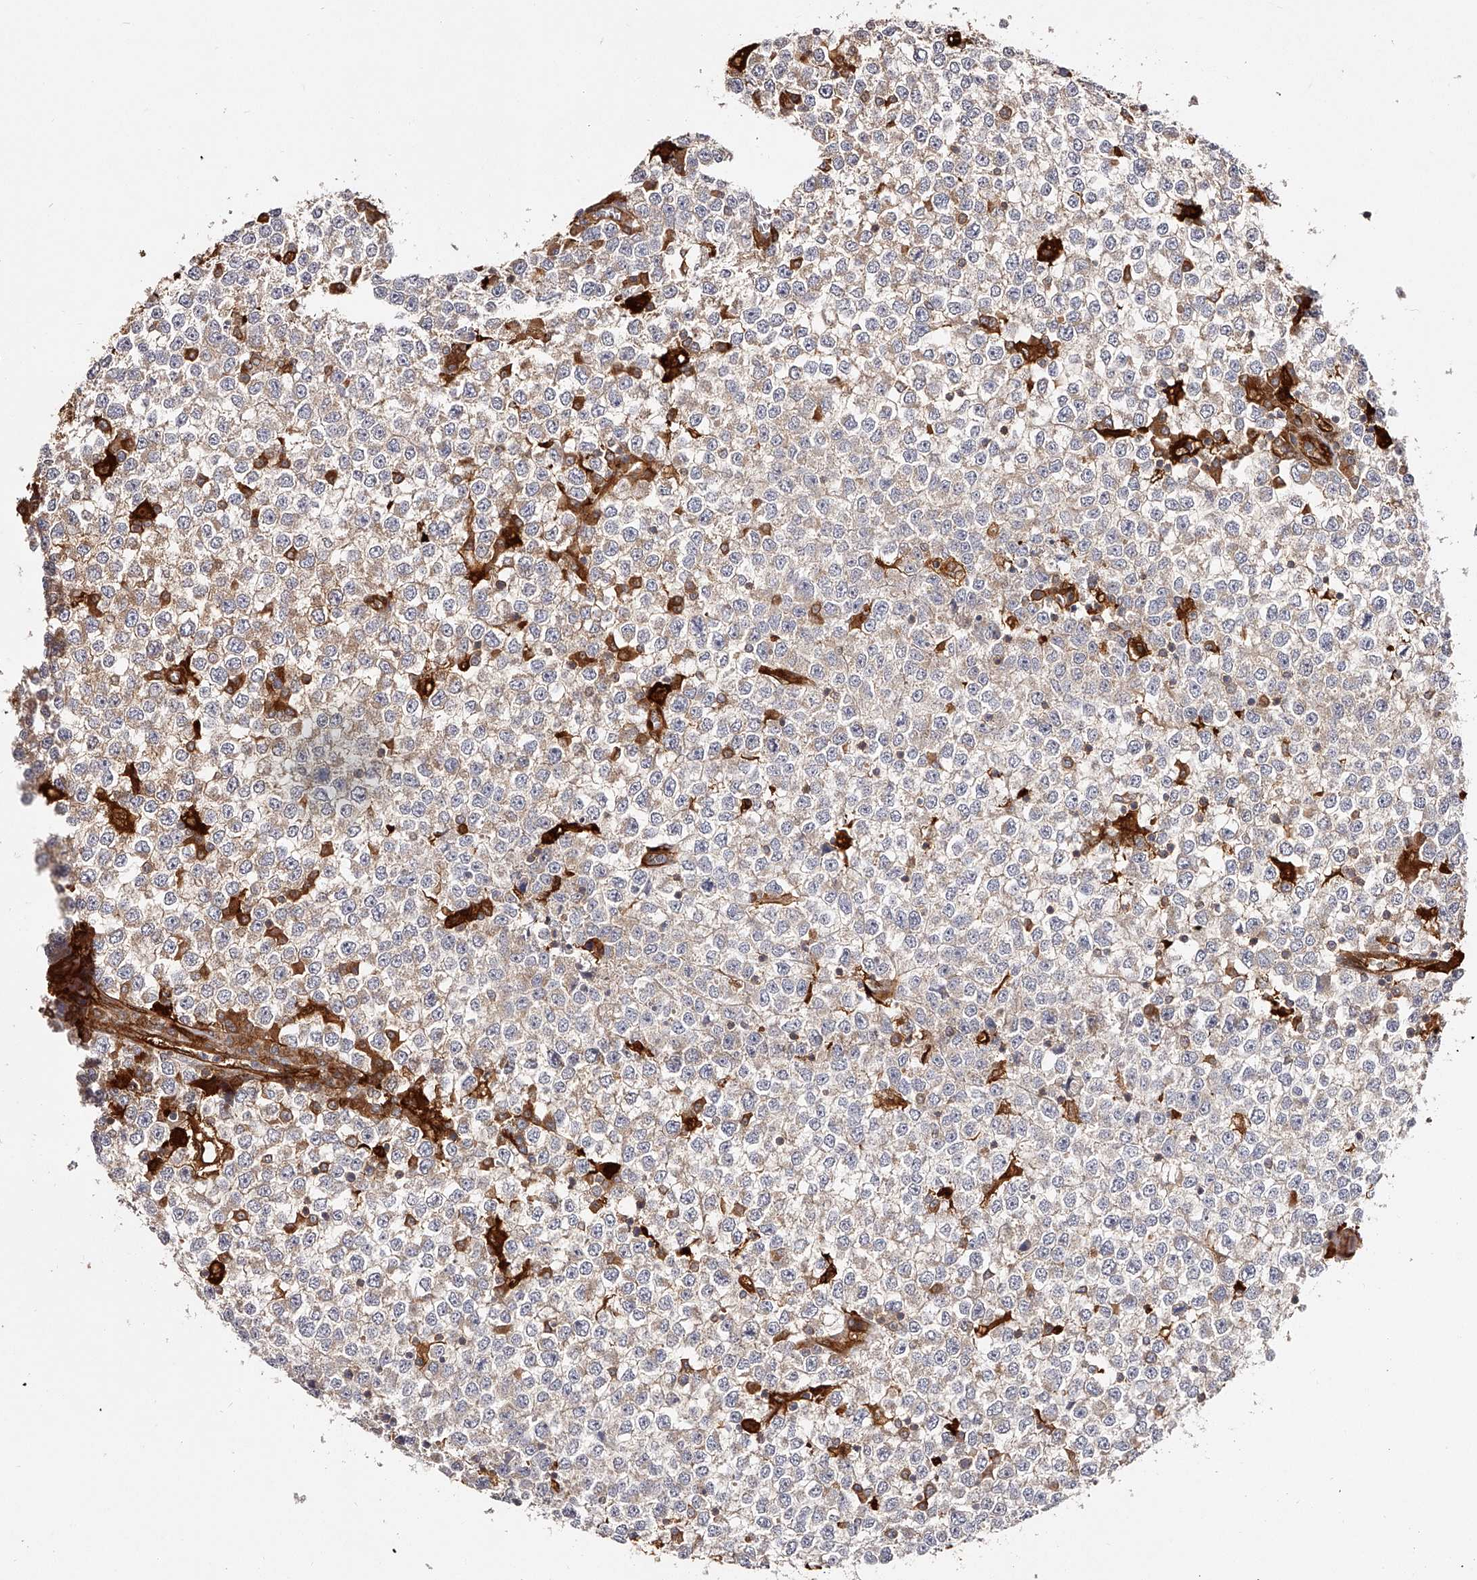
{"staining": {"intensity": "weak", "quantity": "25%-75%", "location": "cytoplasmic/membranous"}, "tissue": "testis cancer", "cell_type": "Tumor cells", "image_type": "cancer", "snomed": [{"axis": "morphology", "description": "Seminoma, NOS"}, {"axis": "topography", "description": "Testis"}], "caption": "IHC (DAB) staining of testis cancer exhibits weak cytoplasmic/membranous protein expression in about 25%-75% of tumor cells. IHC stains the protein in brown and the nuclei are stained blue.", "gene": "LAP3", "patient": {"sex": "male", "age": 65}}